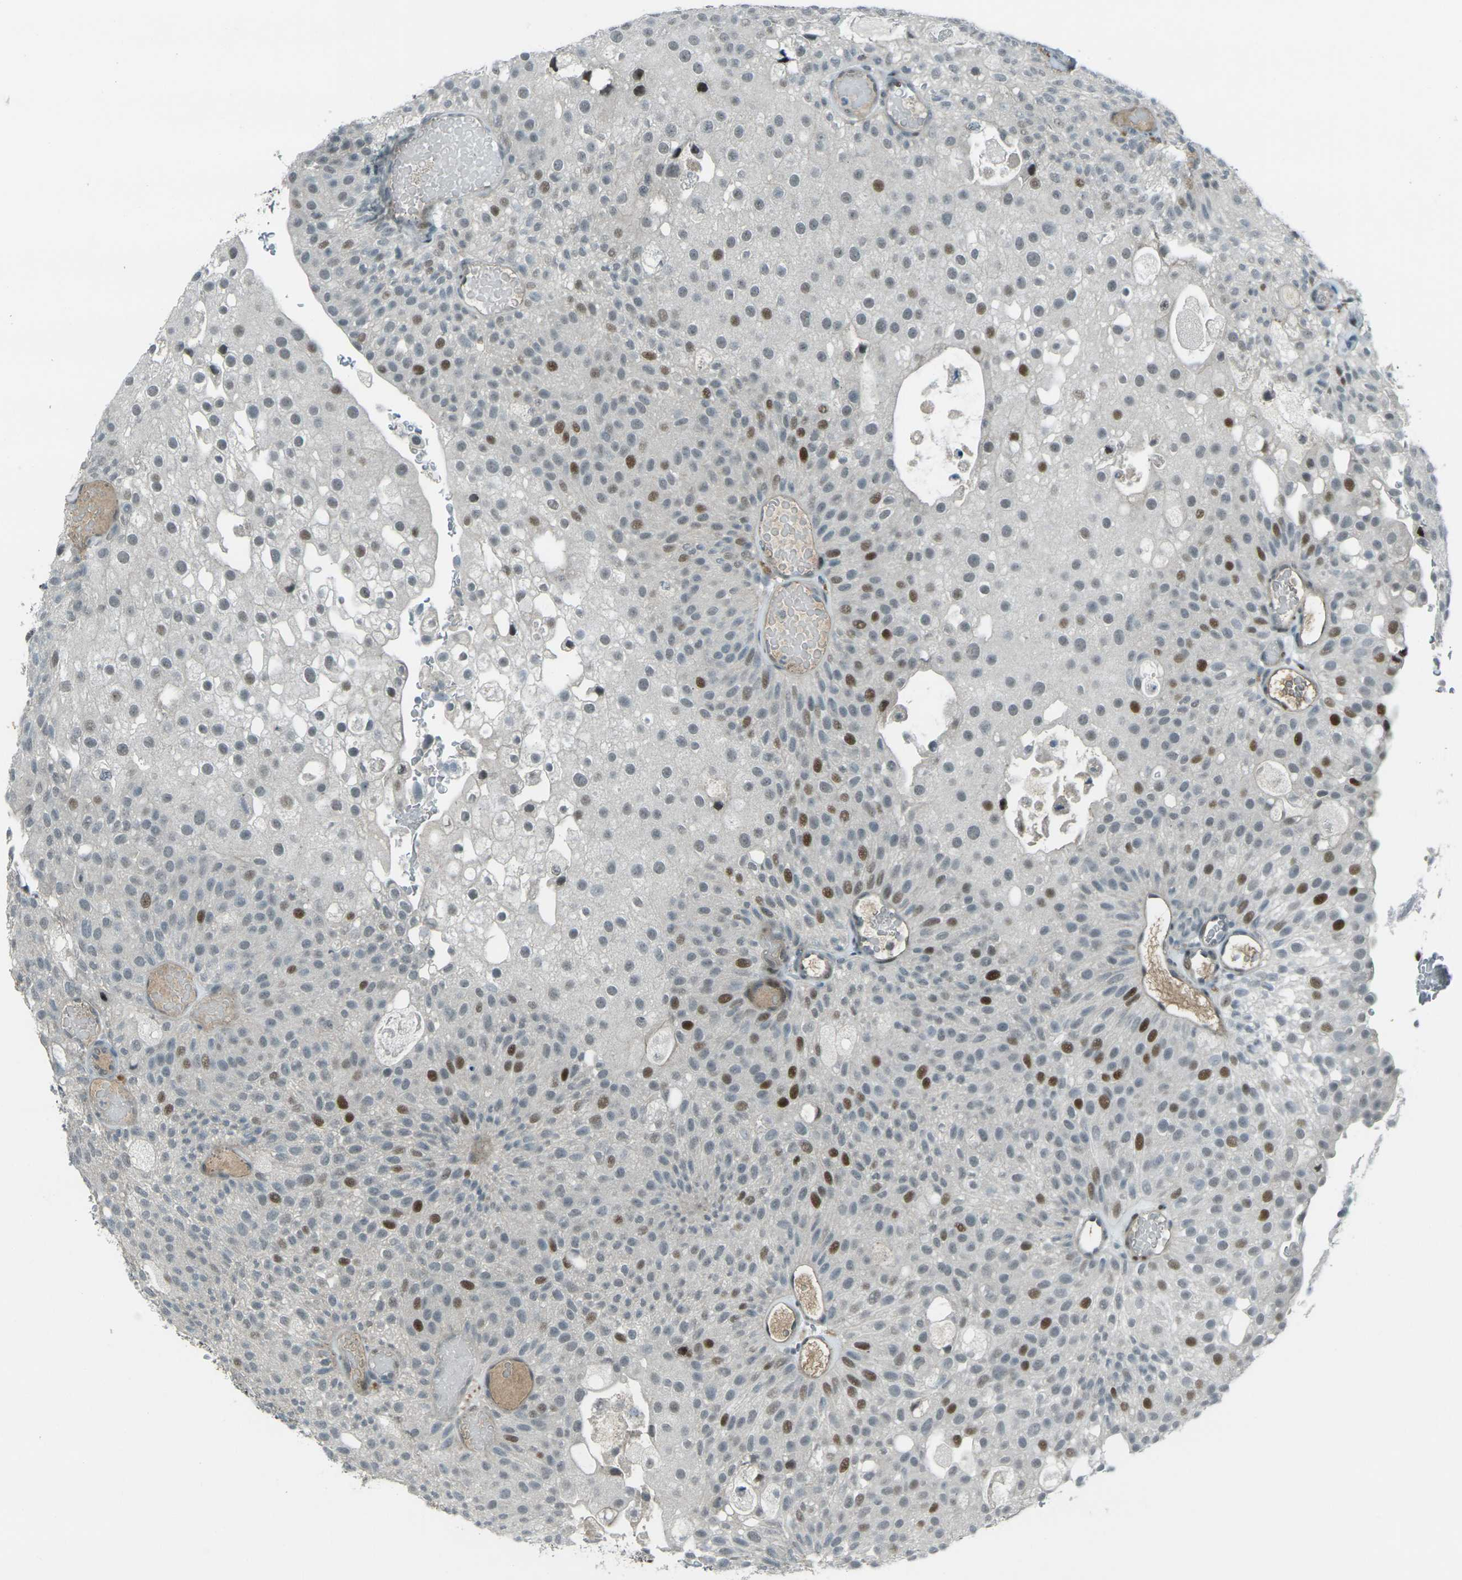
{"staining": {"intensity": "moderate", "quantity": "25%-75%", "location": "nuclear"}, "tissue": "urothelial cancer", "cell_type": "Tumor cells", "image_type": "cancer", "snomed": [{"axis": "morphology", "description": "Urothelial carcinoma, Low grade"}, {"axis": "topography", "description": "Urinary bladder"}], "caption": "Brown immunohistochemical staining in human urothelial carcinoma (low-grade) demonstrates moderate nuclear expression in about 25%-75% of tumor cells.", "gene": "GPR19", "patient": {"sex": "male", "age": 78}}